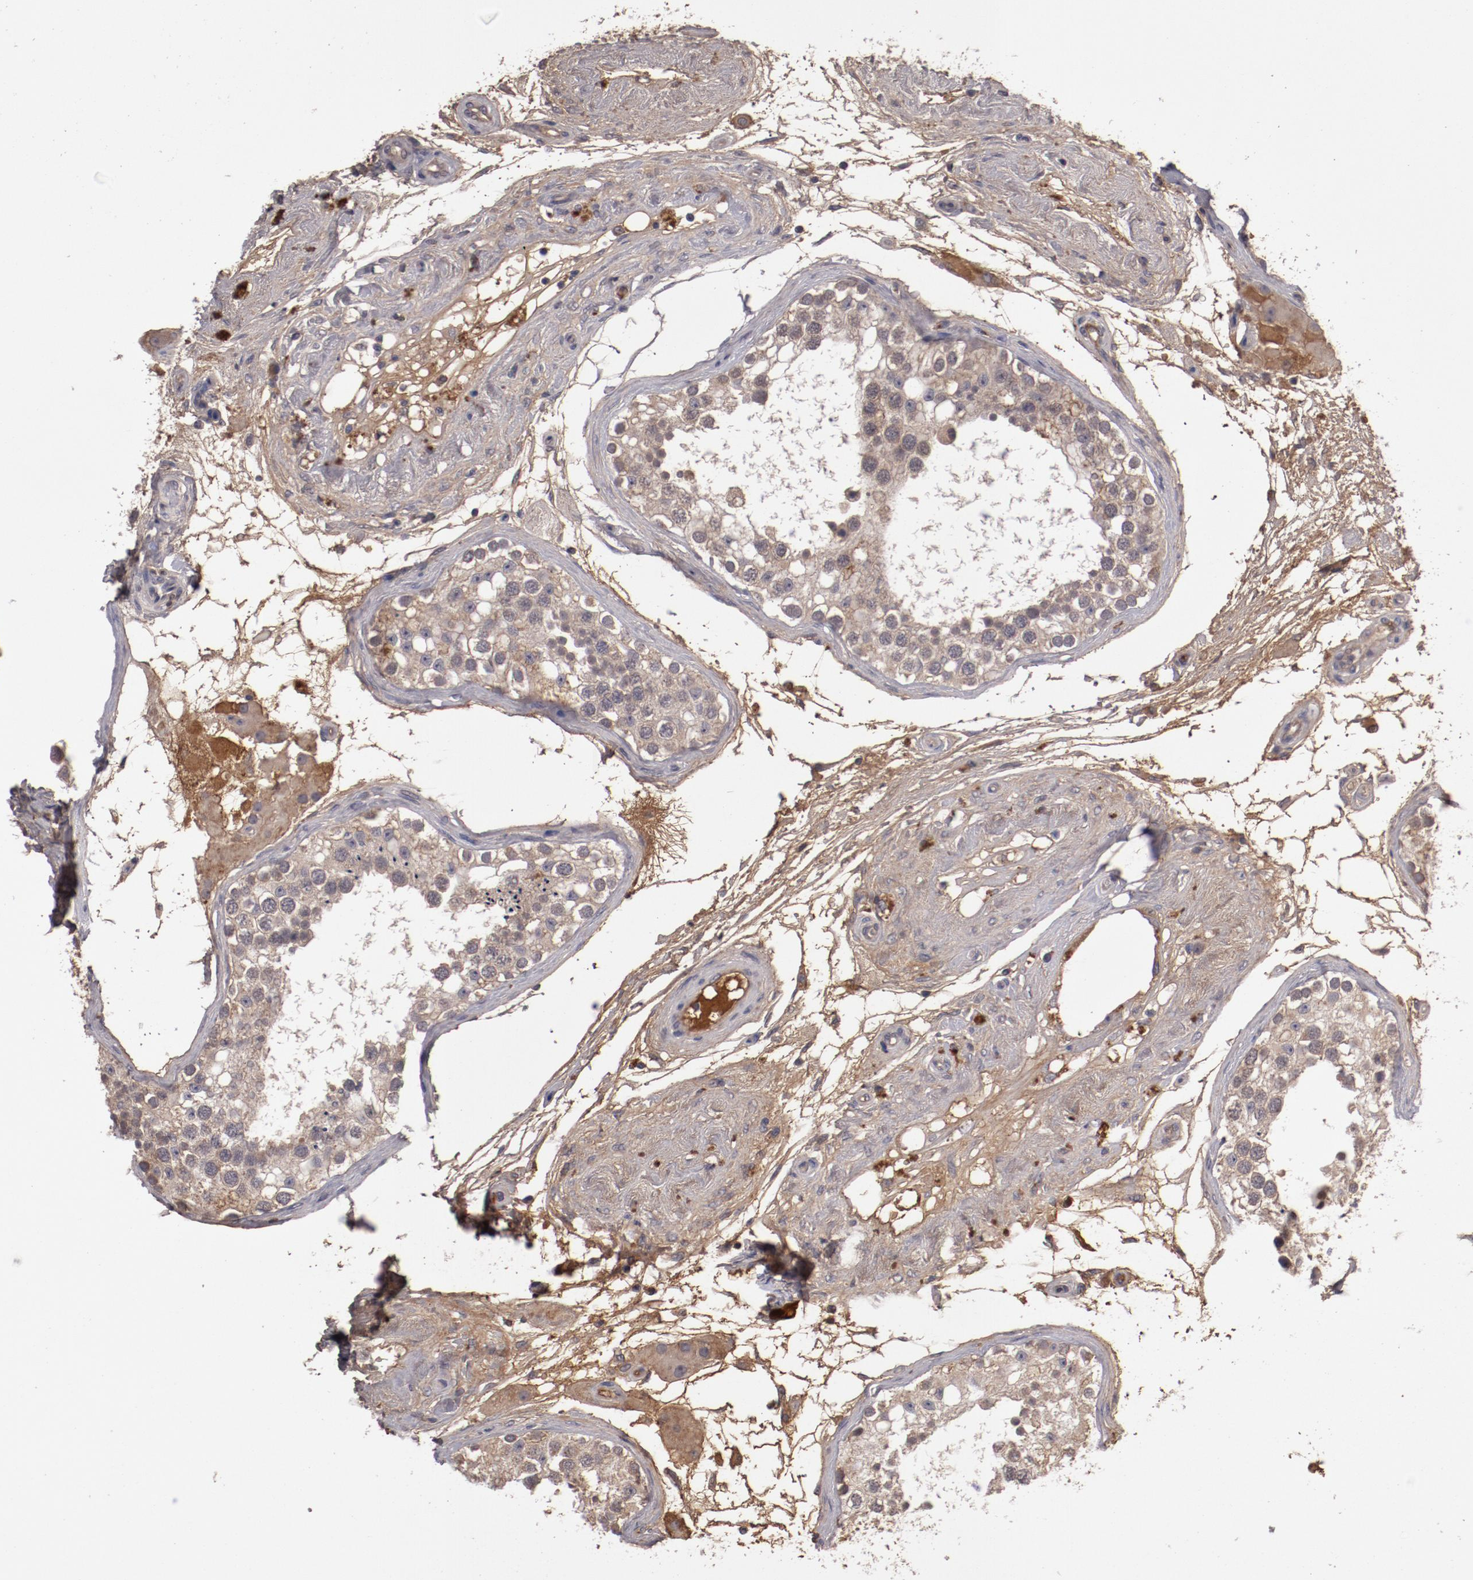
{"staining": {"intensity": "moderate", "quantity": "<25%", "location": "cytoplasmic/membranous"}, "tissue": "testis", "cell_type": "Cells in seminiferous ducts", "image_type": "normal", "snomed": [{"axis": "morphology", "description": "Normal tissue, NOS"}, {"axis": "topography", "description": "Testis"}], "caption": "Immunohistochemistry histopathology image of benign testis stained for a protein (brown), which shows low levels of moderate cytoplasmic/membranous positivity in approximately <25% of cells in seminiferous ducts.", "gene": "CP", "patient": {"sex": "male", "age": 68}}